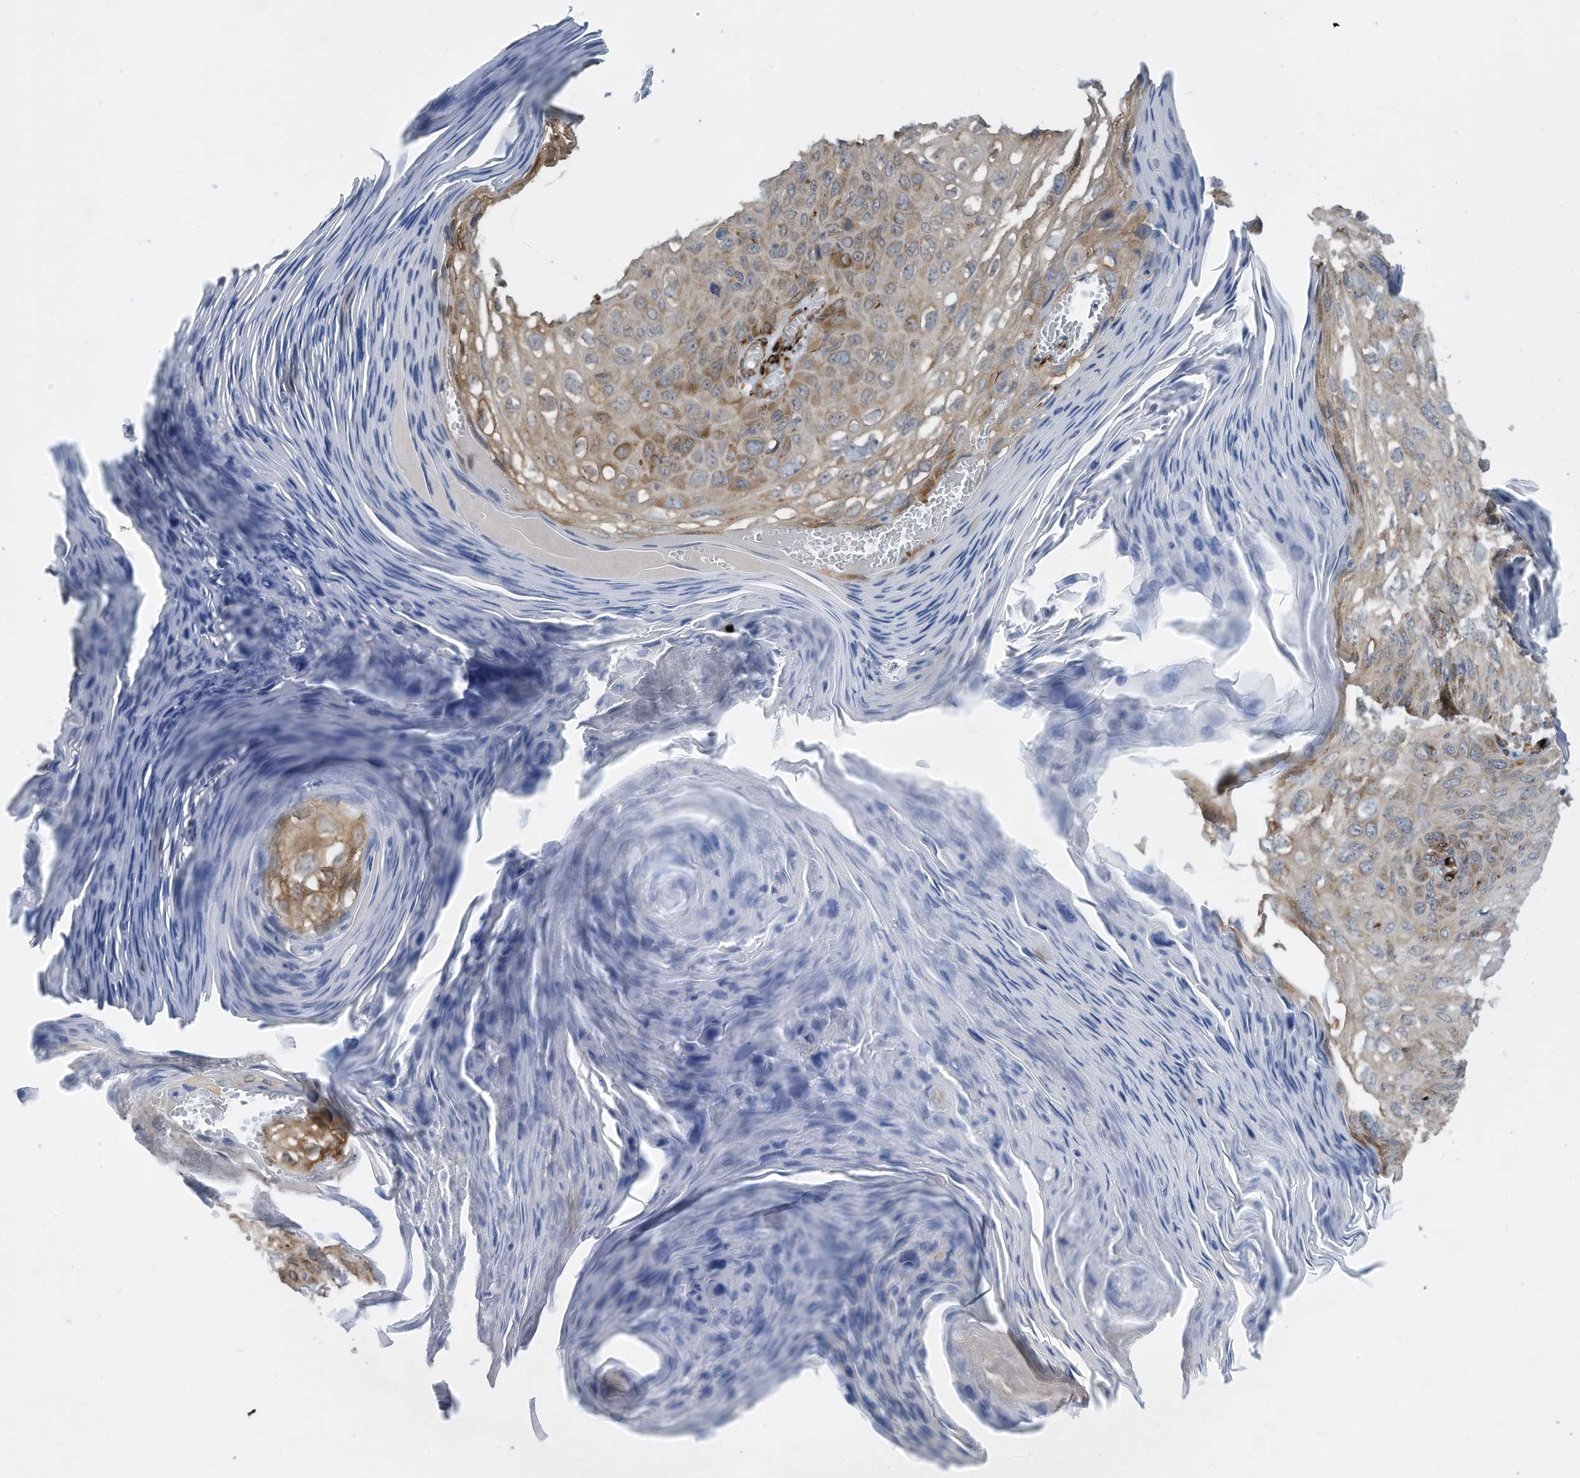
{"staining": {"intensity": "moderate", "quantity": "<25%", "location": "cytoplasmic/membranous"}, "tissue": "skin cancer", "cell_type": "Tumor cells", "image_type": "cancer", "snomed": [{"axis": "morphology", "description": "Squamous cell carcinoma, NOS"}, {"axis": "topography", "description": "Skin"}], "caption": "High-magnification brightfield microscopy of squamous cell carcinoma (skin) stained with DAB (3,3'-diaminobenzidine) (brown) and counterstained with hematoxylin (blue). tumor cells exhibit moderate cytoplasmic/membranous expression is present in about<25% of cells.", "gene": "ZBTB45", "patient": {"sex": "female", "age": 90}}